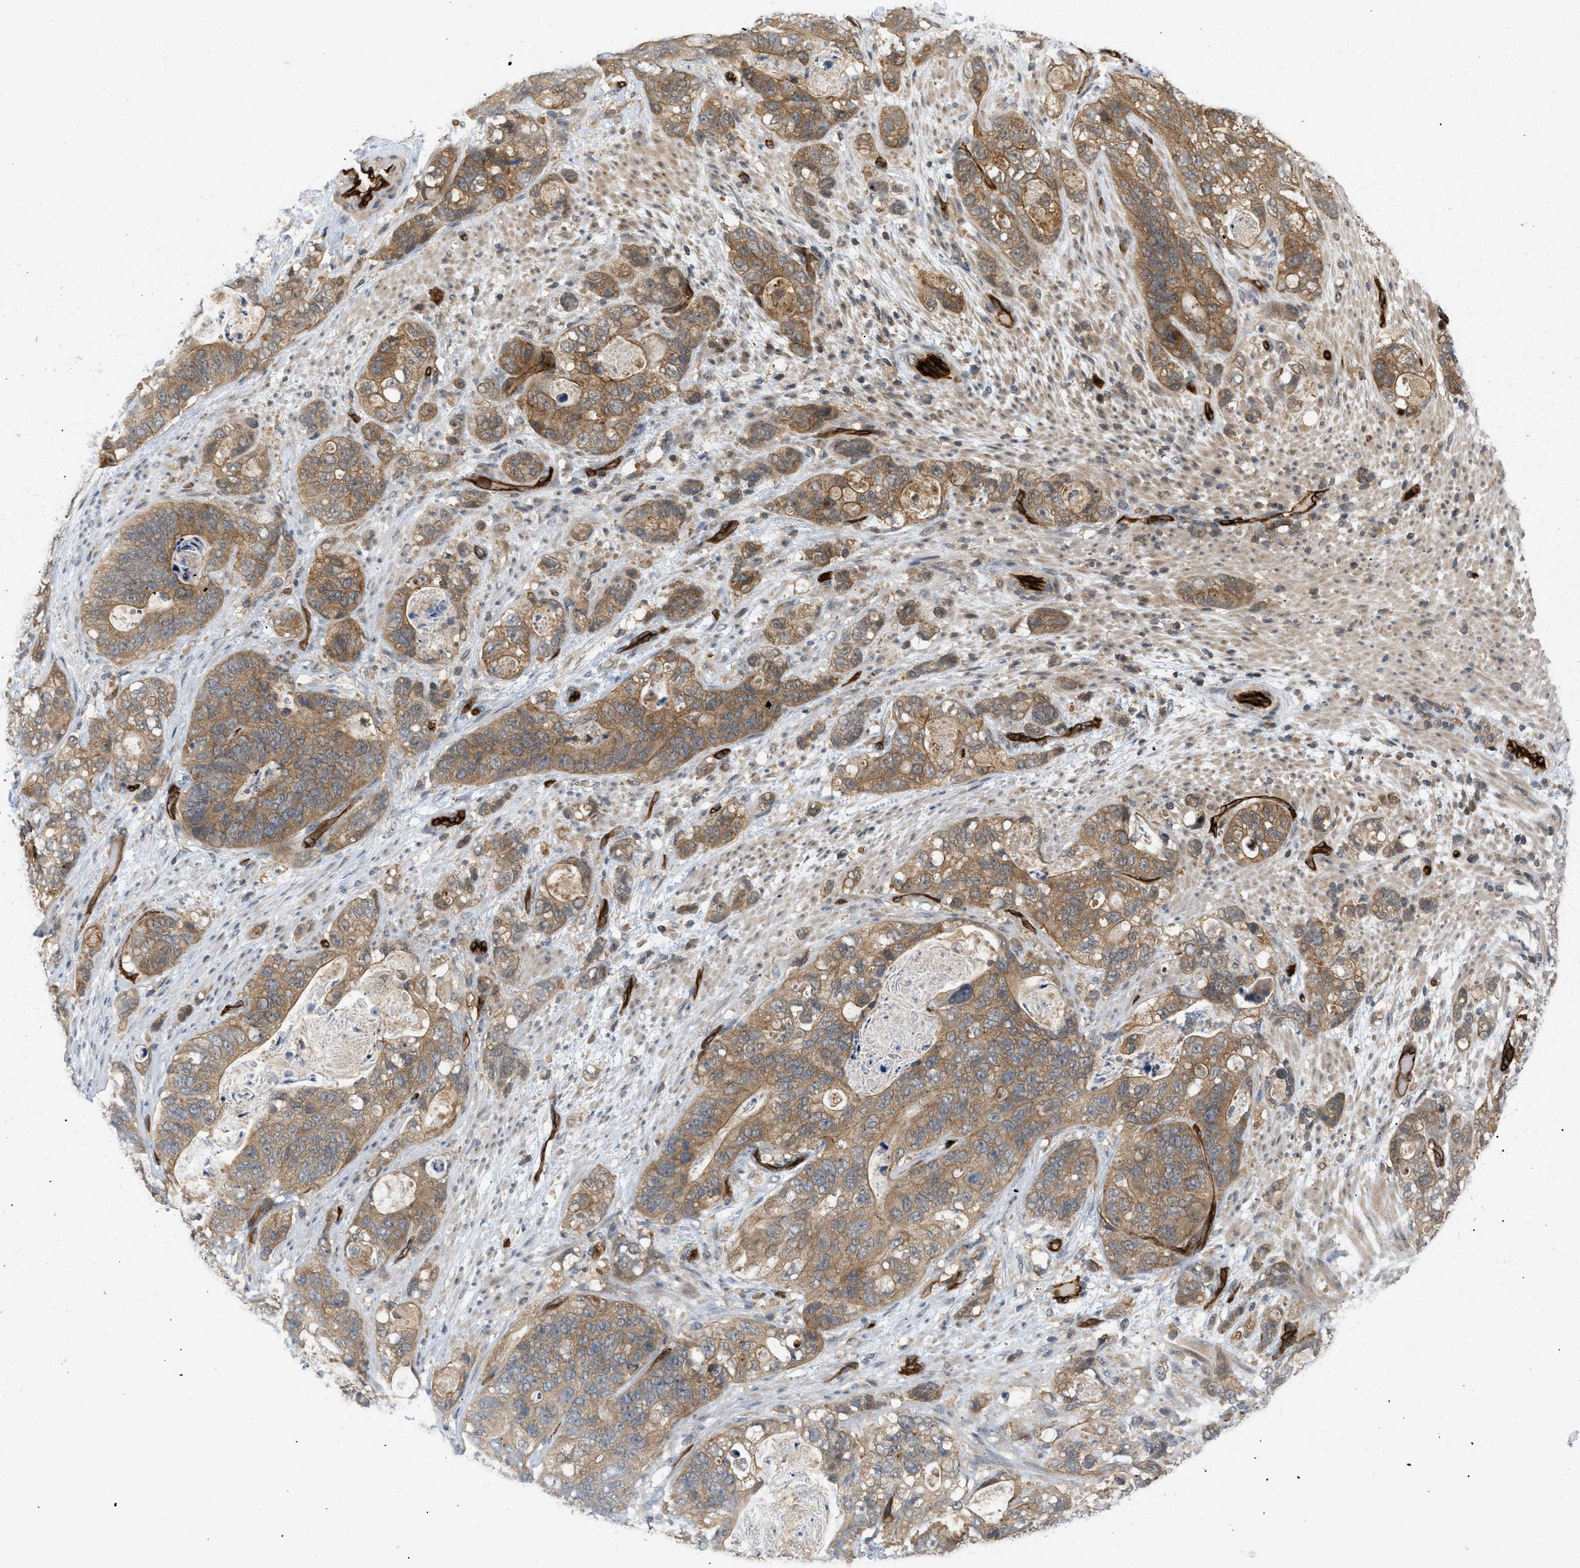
{"staining": {"intensity": "moderate", "quantity": ">75%", "location": "cytoplasmic/membranous"}, "tissue": "stomach cancer", "cell_type": "Tumor cells", "image_type": "cancer", "snomed": [{"axis": "morphology", "description": "Normal tissue, NOS"}, {"axis": "morphology", "description": "Adenocarcinoma, NOS"}, {"axis": "topography", "description": "Stomach"}], "caption": "A photomicrograph of stomach adenocarcinoma stained for a protein reveals moderate cytoplasmic/membranous brown staining in tumor cells. (DAB (3,3'-diaminobenzidine) IHC with brightfield microscopy, high magnification).", "gene": "PALMD", "patient": {"sex": "female", "age": 89}}